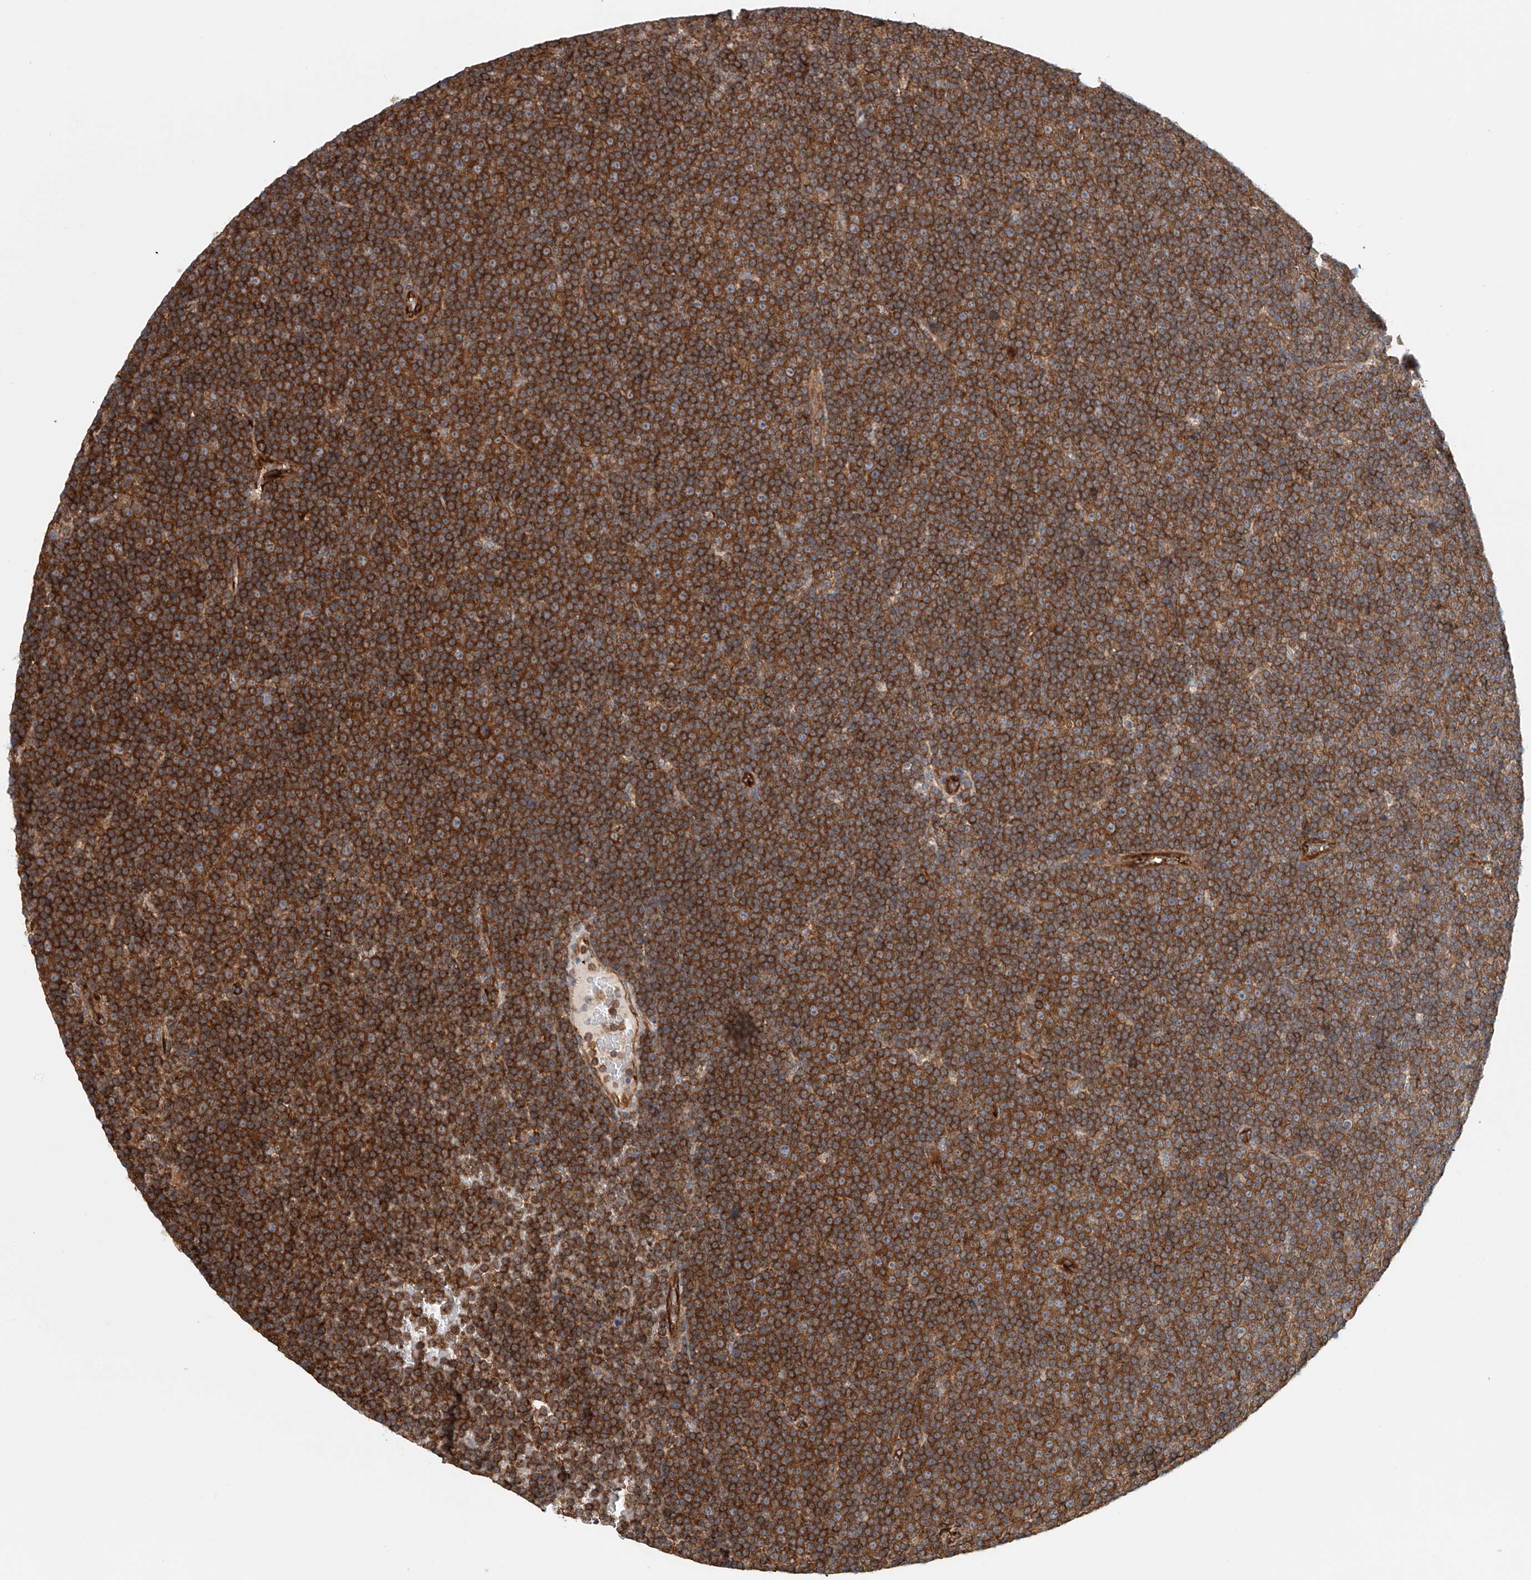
{"staining": {"intensity": "strong", "quantity": ">75%", "location": "cytoplasmic/membranous"}, "tissue": "lymphoma", "cell_type": "Tumor cells", "image_type": "cancer", "snomed": [{"axis": "morphology", "description": "Malignant lymphoma, non-Hodgkin's type, Low grade"}, {"axis": "topography", "description": "Lymph node"}], "caption": "Protein staining of lymphoma tissue demonstrates strong cytoplasmic/membranous positivity in approximately >75% of tumor cells. (DAB = brown stain, brightfield microscopy at high magnification).", "gene": "FRYL", "patient": {"sex": "female", "age": 67}}